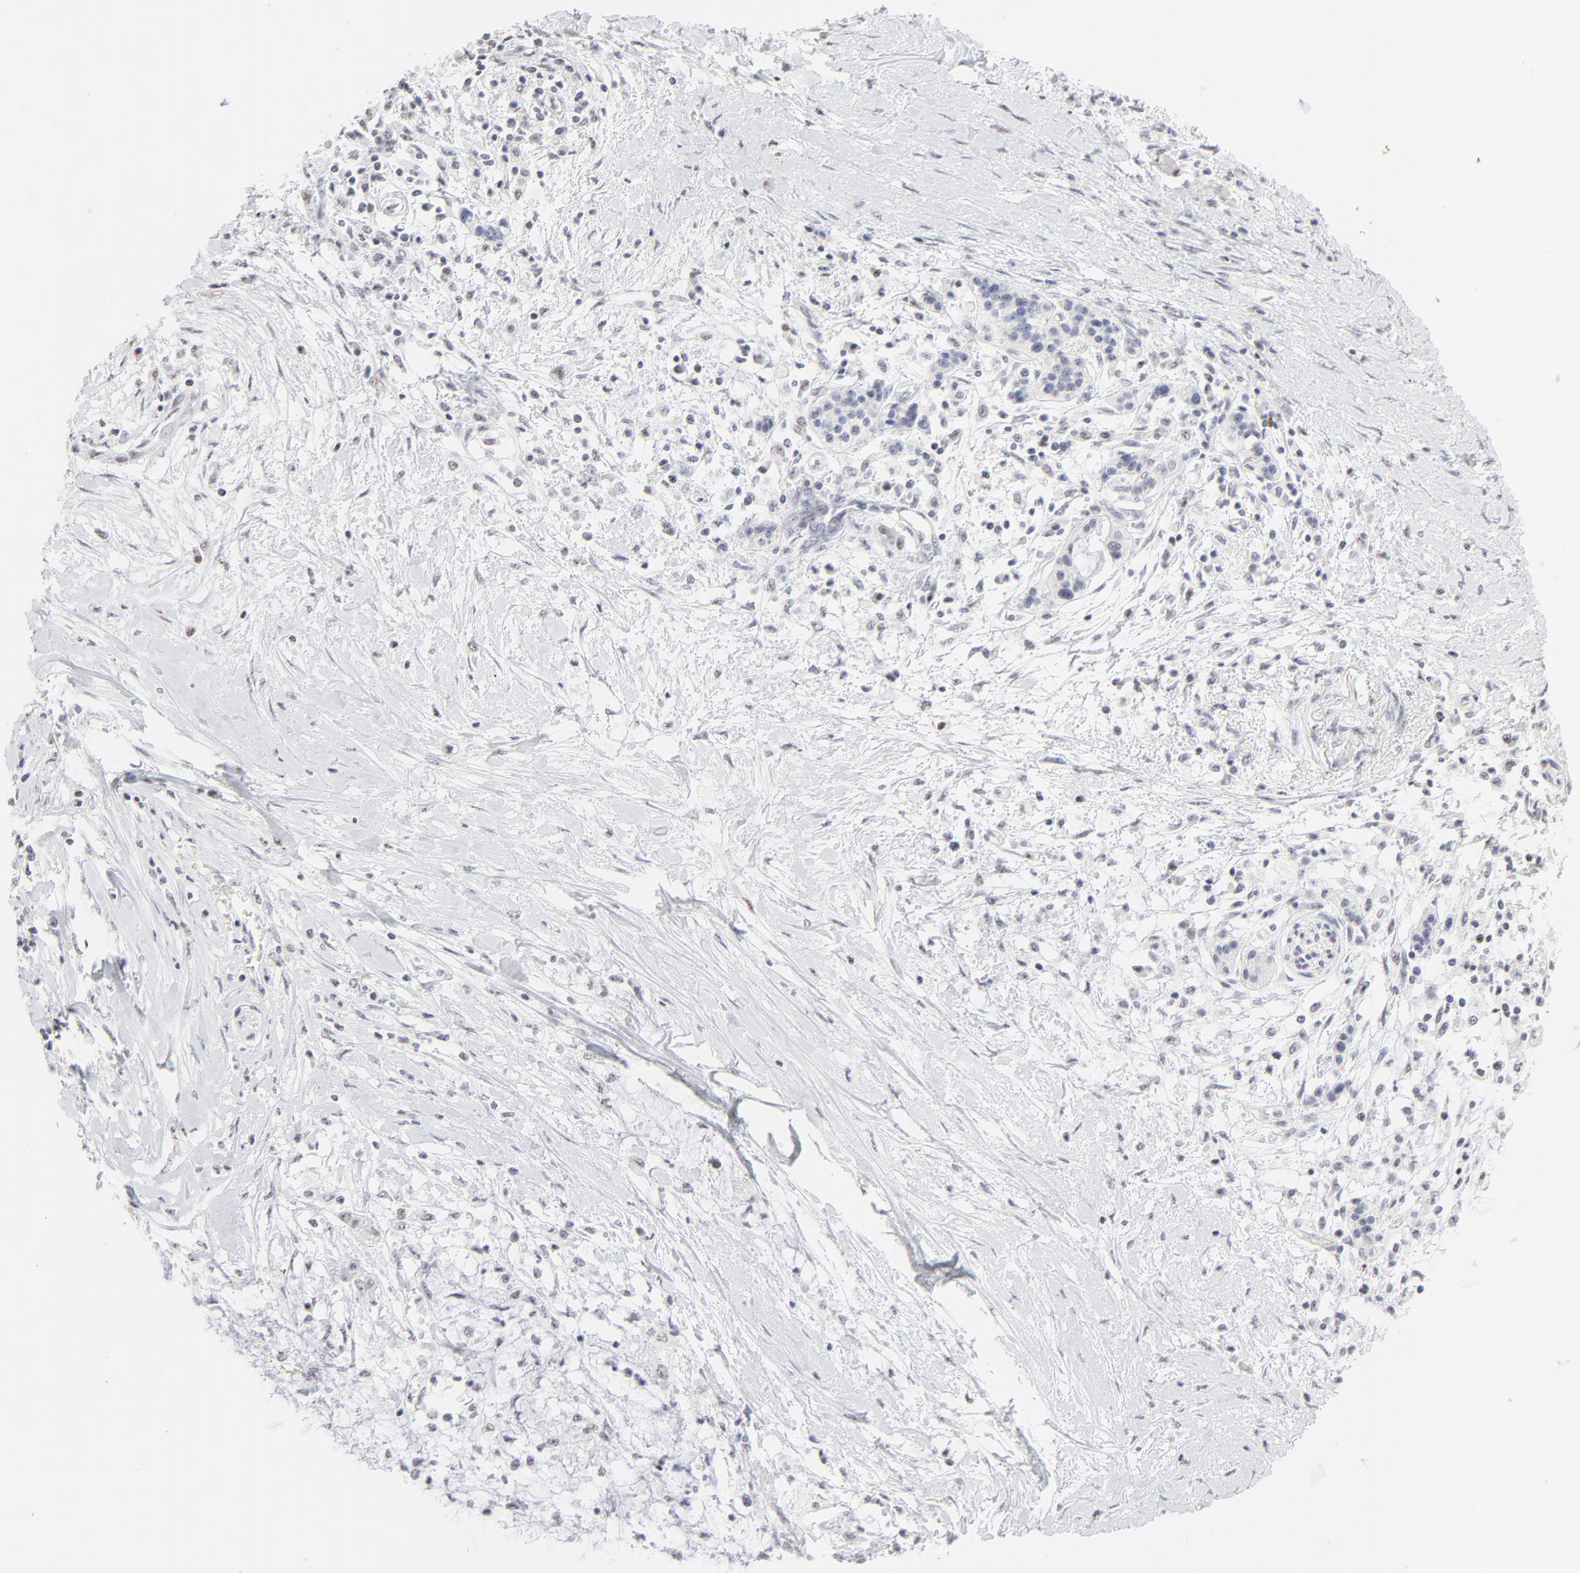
{"staining": {"intensity": "negative", "quantity": "none", "location": "none"}, "tissue": "pancreatic cancer", "cell_type": "Tumor cells", "image_type": "cancer", "snomed": [{"axis": "morphology", "description": "Adenocarcinoma, NOS"}, {"axis": "topography", "description": "Pancreas"}], "caption": "The immunohistochemistry histopathology image has no significant staining in tumor cells of pancreatic adenocarcinoma tissue.", "gene": "NFIL3", "patient": {"sex": "female", "age": 64}}